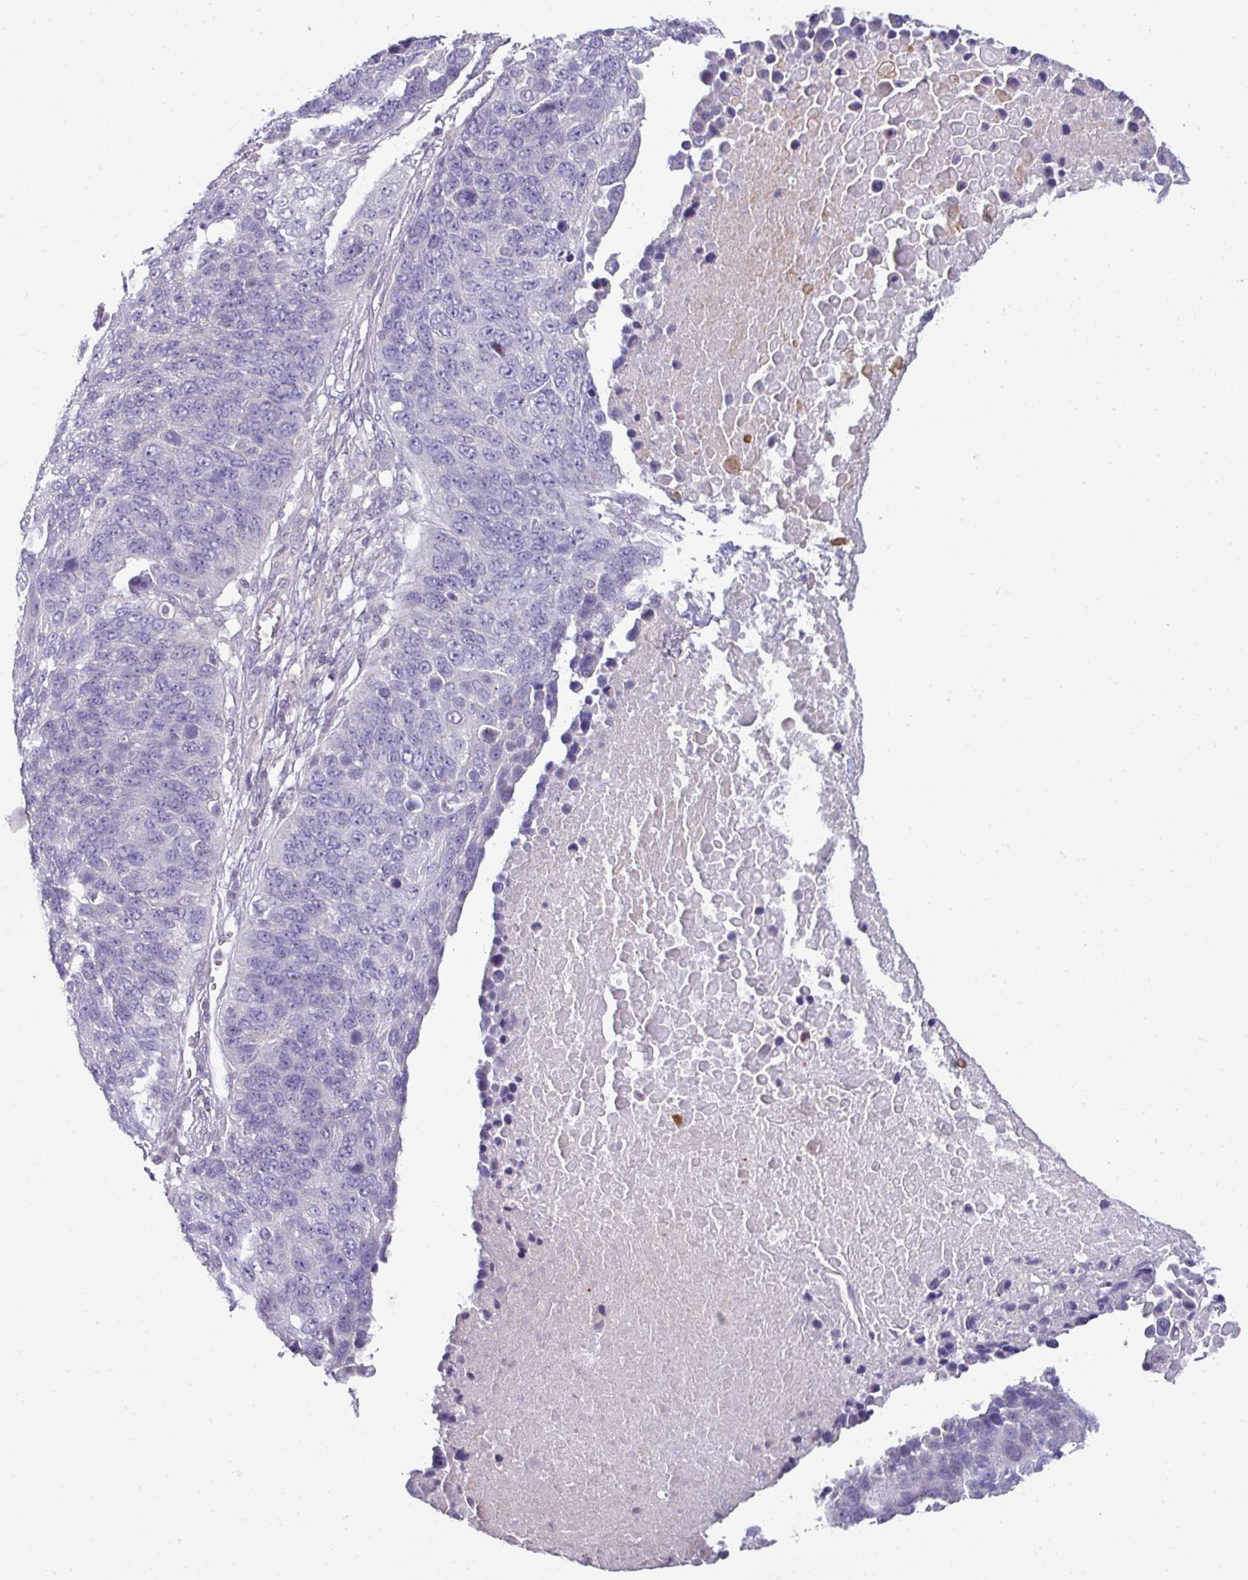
{"staining": {"intensity": "negative", "quantity": "none", "location": "none"}, "tissue": "lung cancer", "cell_type": "Tumor cells", "image_type": "cancer", "snomed": [{"axis": "morphology", "description": "Normal tissue, NOS"}, {"axis": "morphology", "description": "Squamous cell carcinoma, NOS"}, {"axis": "topography", "description": "Lymph node"}, {"axis": "topography", "description": "Lung"}], "caption": "This is an IHC photomicrograph of human lung squamous cell carcinoma. There is no staining in tumor cells.", "gene": "STAT5A", "patient": {"sex": "male", "age": 66}}